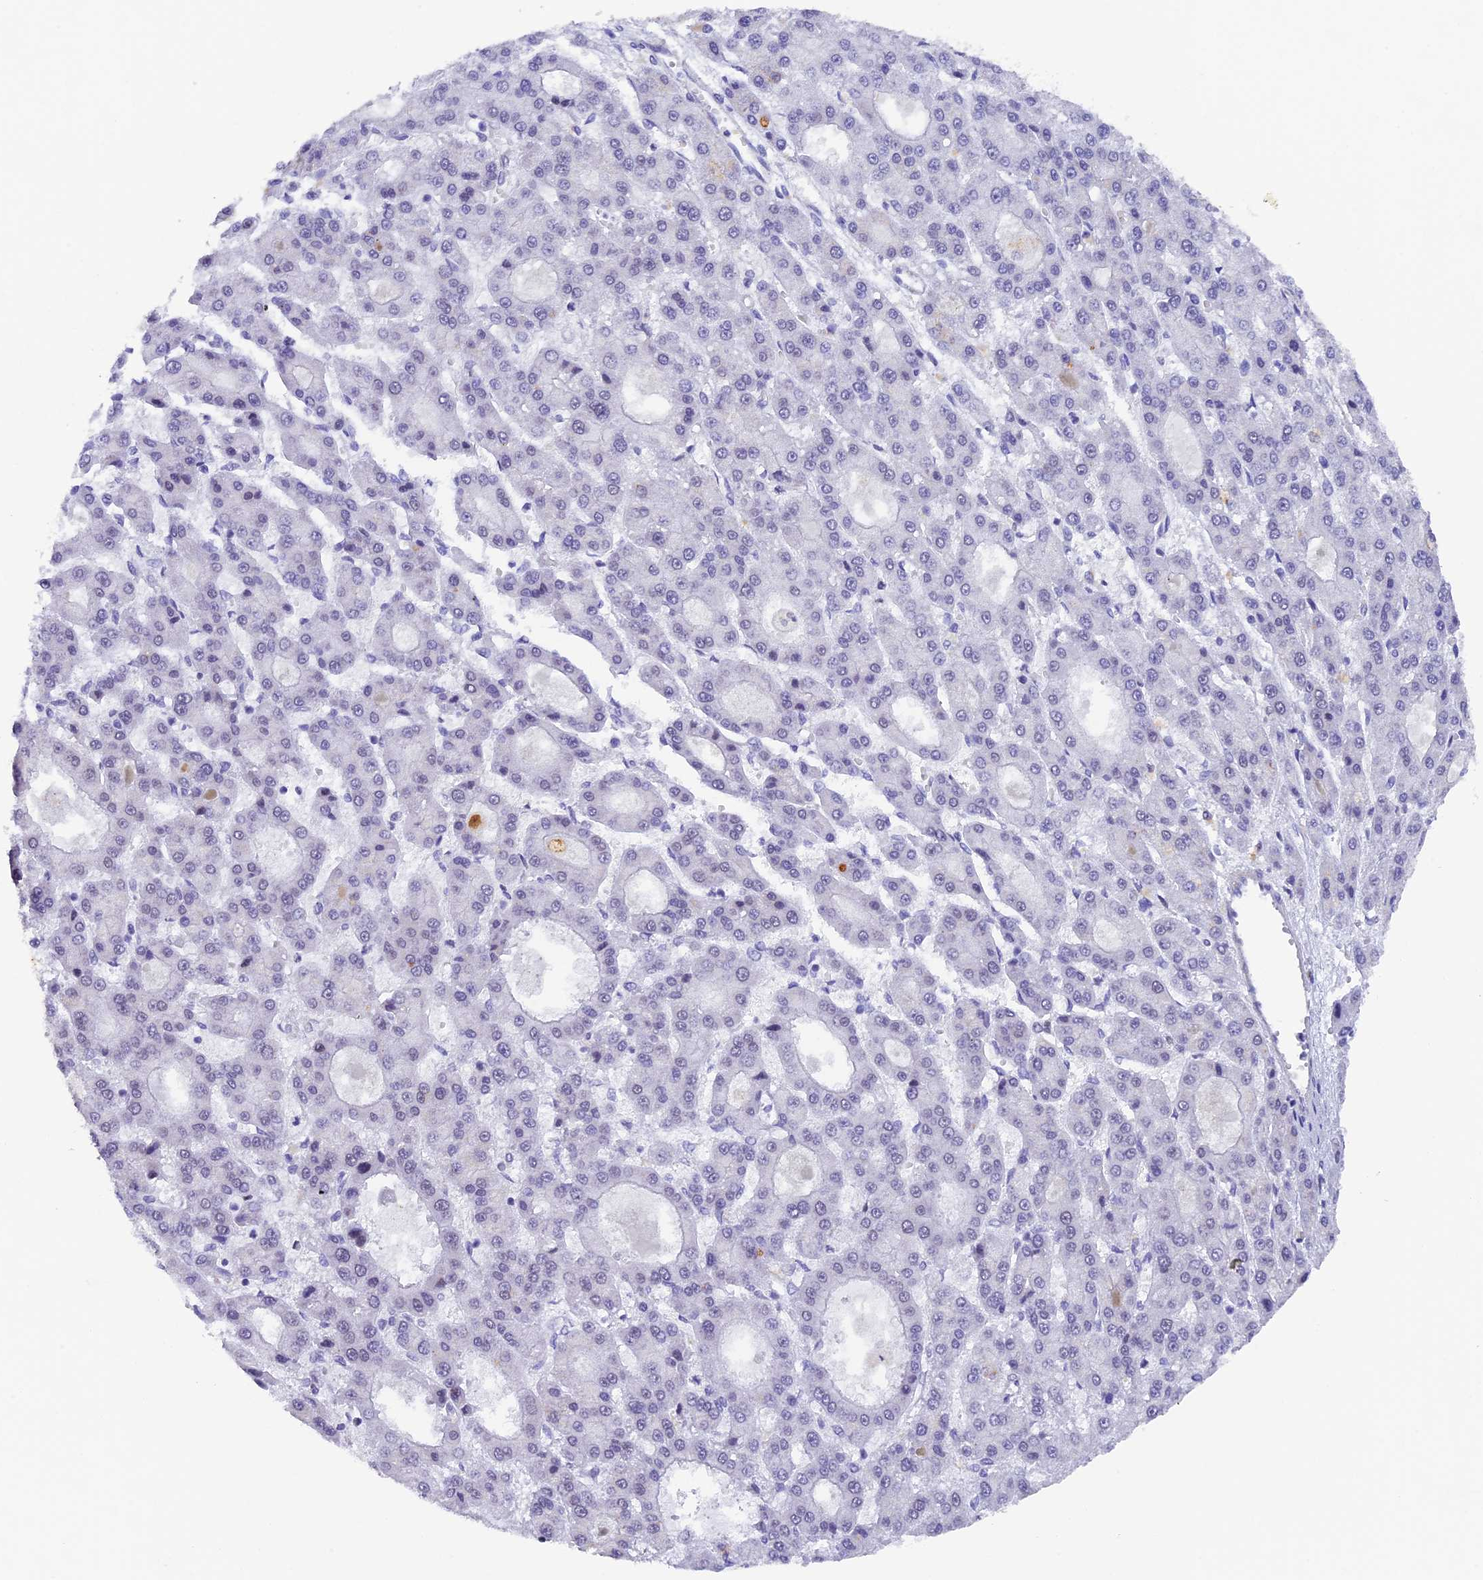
{"staining": {"intensity": "negative", "quantity": "none", "location": "none"}, "tissue": "liver cancer", "cell_type": "Tumor cells", "image_type": "cancer", "snomed": [{"axis": "morphology", "description": "Carcinoma, Hepatocellular, NOS"}, {"axis": "topography", "description": "Liver"}], "caption": "Protein analysis of liver cancer displays no significant expression in tumor cells. The staining is performed using DAB brown chromogen with nuclei counter-stained in using hematoxylin.", "gene": "TFAM", "patient": {"sex": "male", "age": 70}}